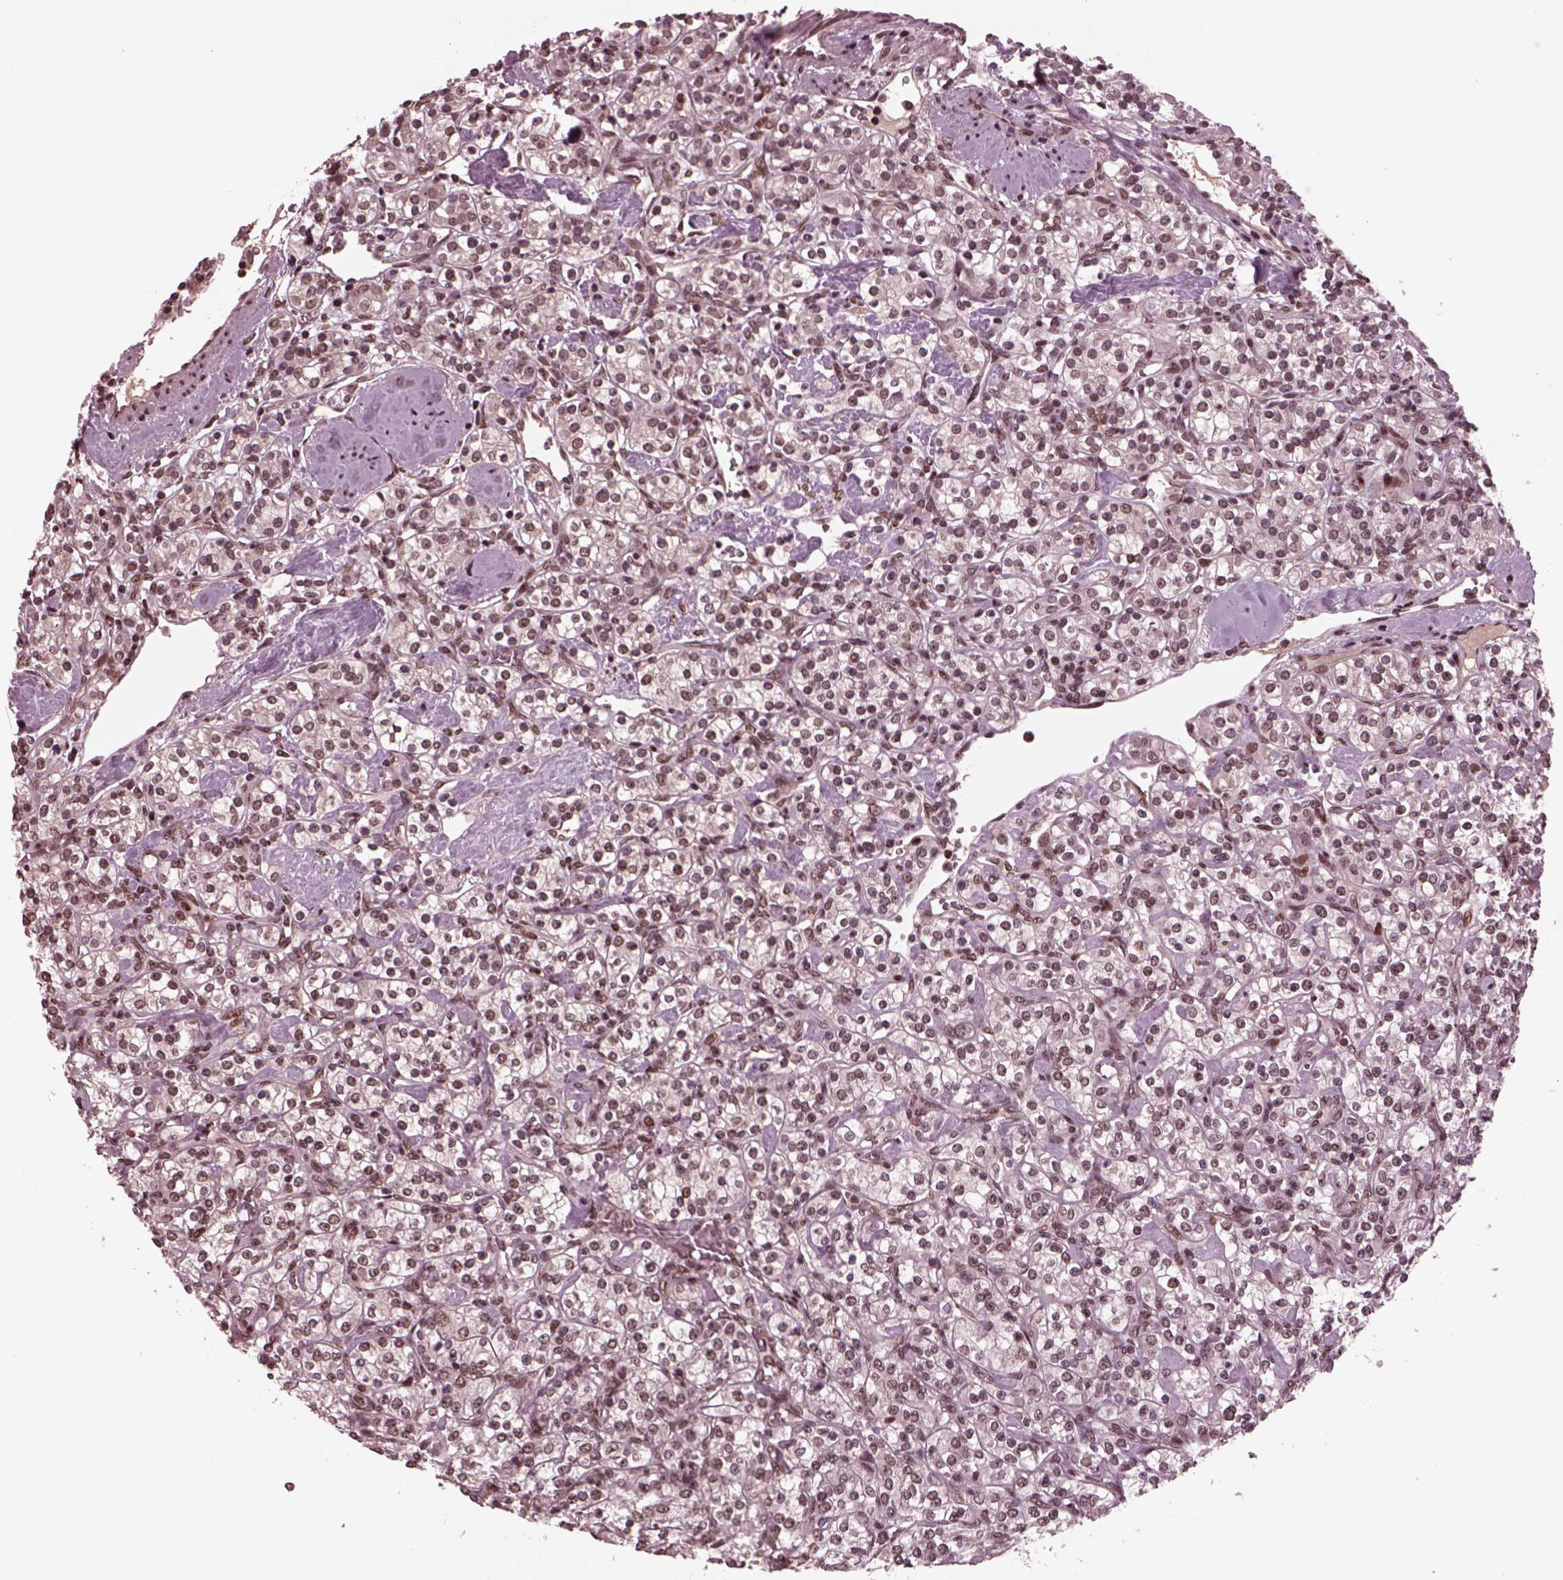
{"staining": {"intensity": "weak", "quantity": "25%-75%", "location": "nuclear"}, "tissue": "renal cancer", "cell_type": "Tumor cells", "image_type": "cancer", "snomed": [{"axis": "morphology", "description": "Adenocarcinoma, NOS"}, {"axis": "topography", "description": "Kidney"}], "caption": "Immunohistochemical staining of adenocarcinoma (renal) shows low levels of weak nuclear protein expression in approximately 25%-75% of tumor cells.", "gene": "NAP1L5", "patient": {"sex": "male", "age": 77}}